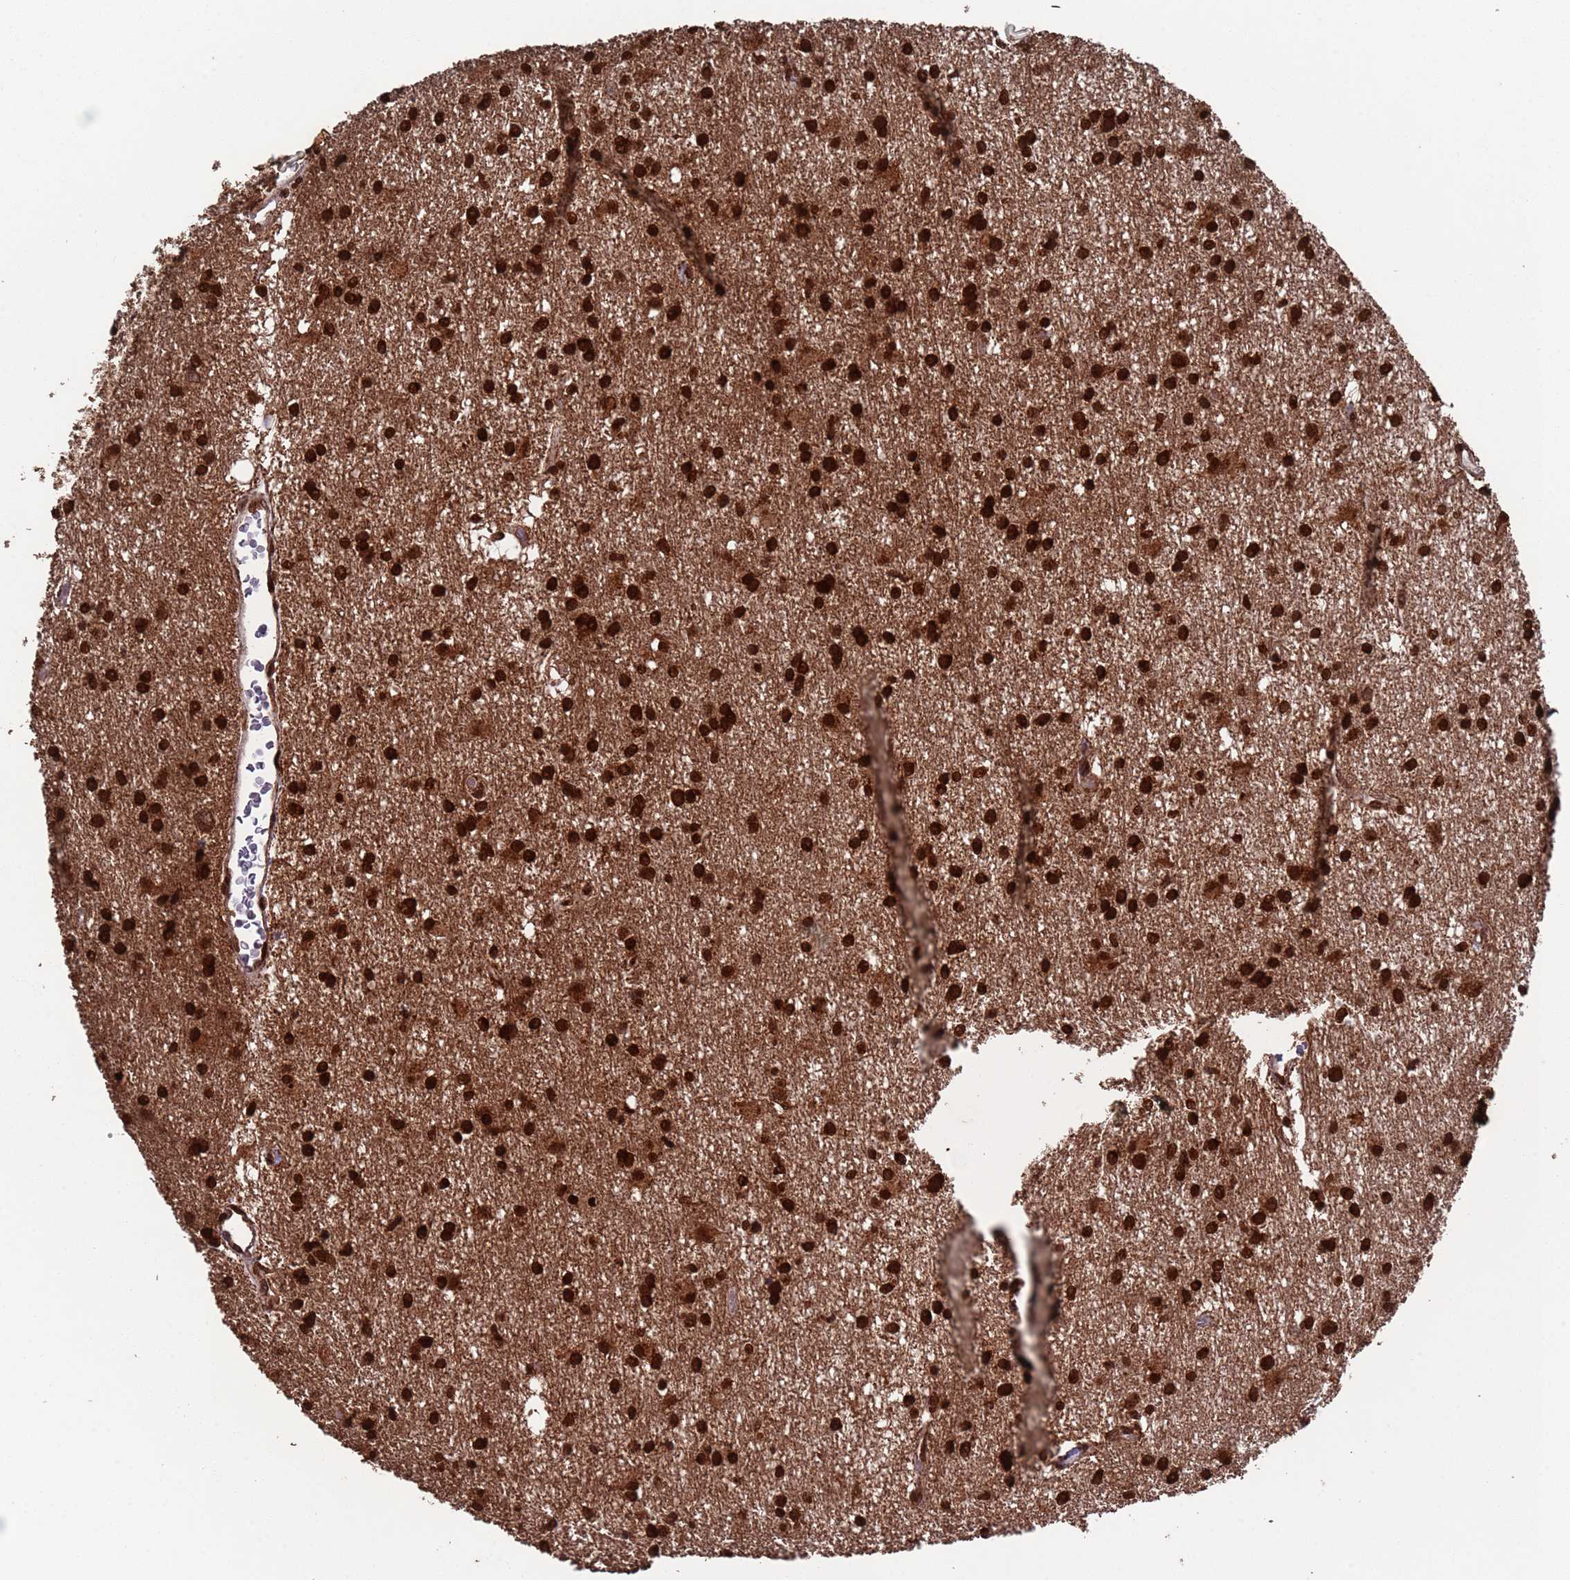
{"staining": {"intensity": "strong", "quantity": ">75%", "location": "cytoplasmic/membranous,nuclear"}, "tissue": "glioma", "cell_type": "Tumor cells", "image_type": "cancer", "snomed": [{"axis": "morphology", "description": "Glioma, malignant, High grade"}, {"axis": "topography", "description": "Brain"}], "caption": "A high amount of strong cytoplasmic/membranous and nuclear staining is appreciated in about >75% of tumor cells in malignant glioma (high-grade) tissue.", "gene": "FUBP3", "patient": {"sex": "male", "age": 77}}